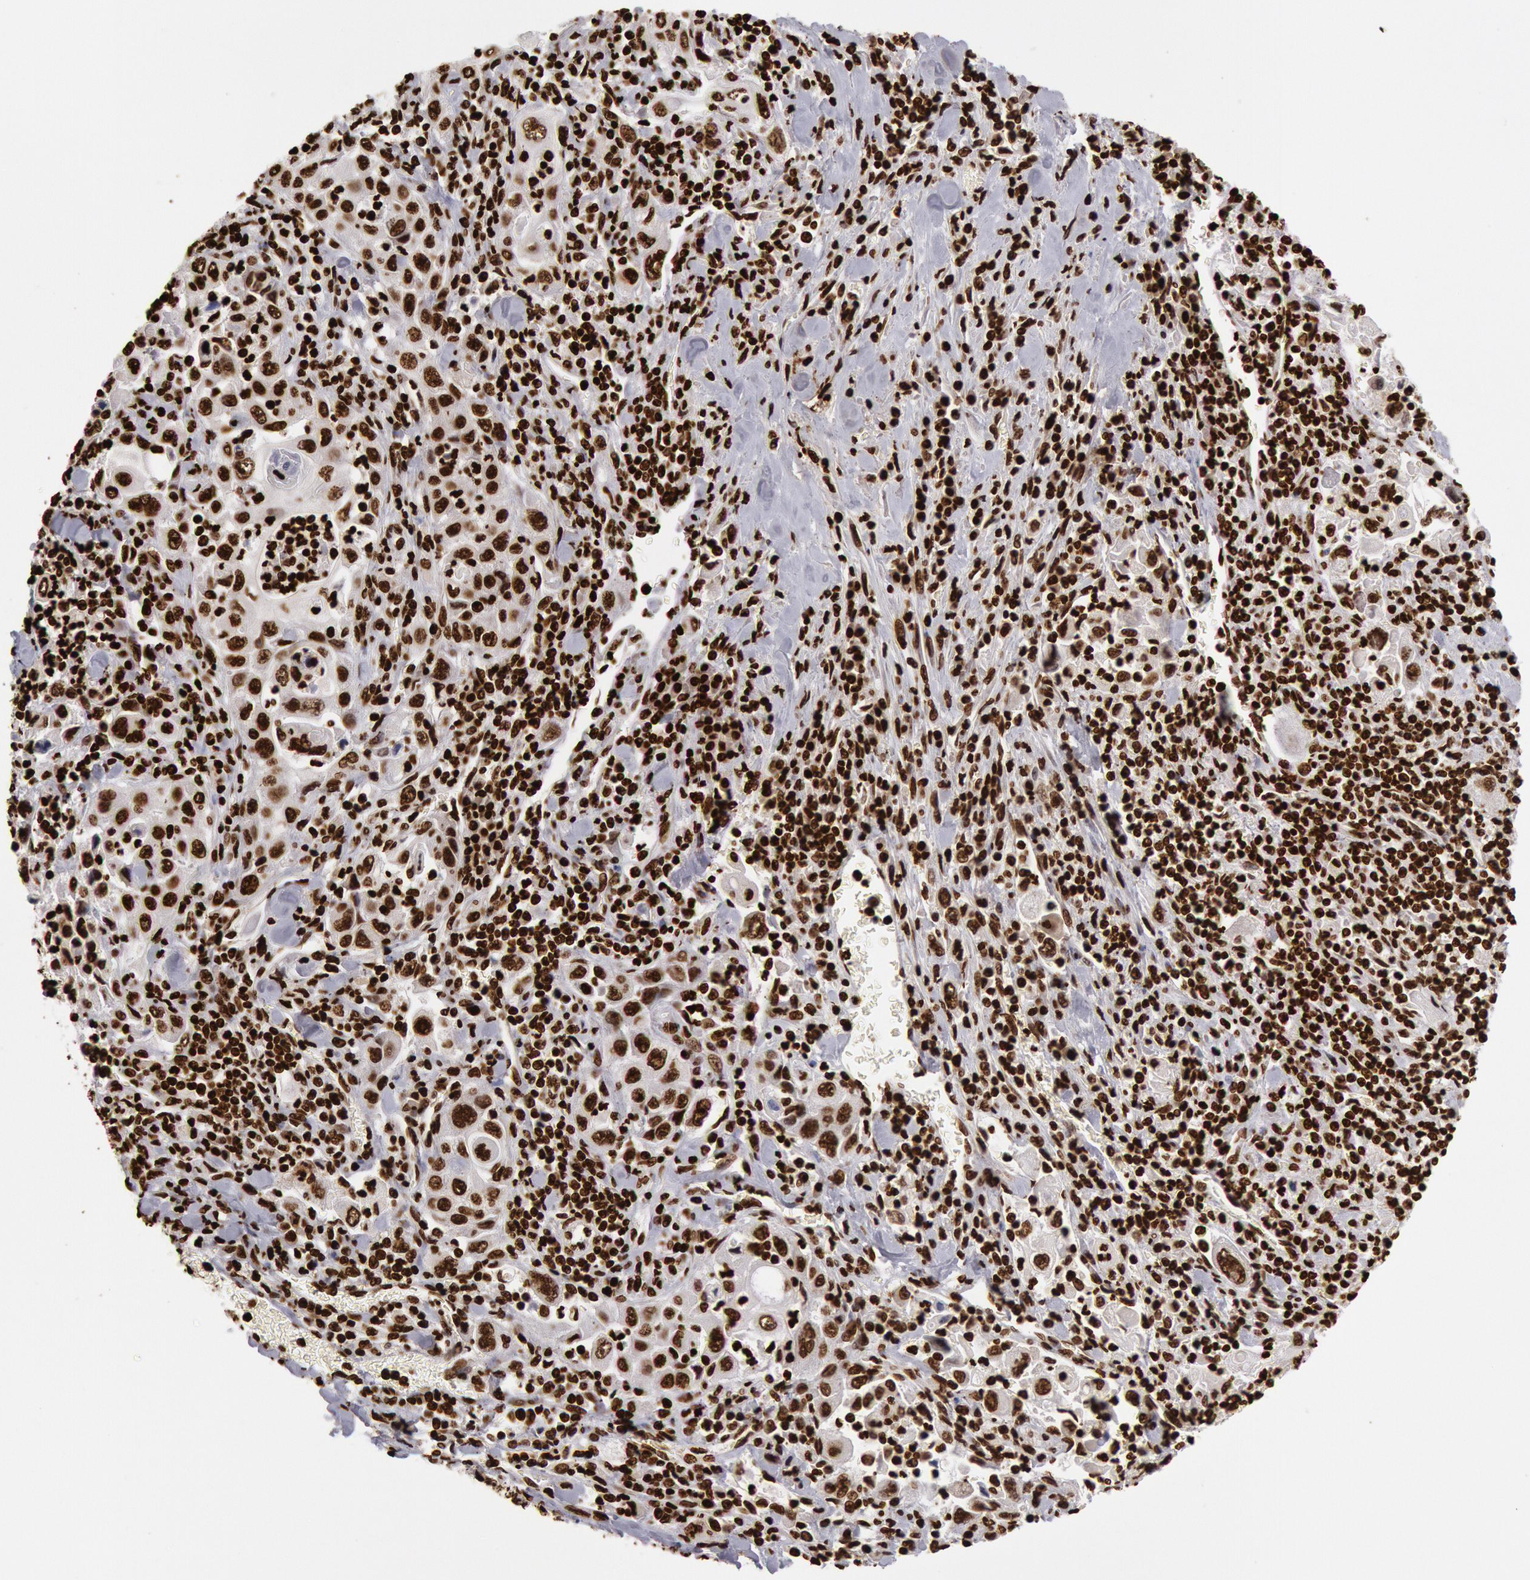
{"staining": {"intensity": "strong", "quantity": ">75%", "location": "nuclear"}, "tissue": "pancreatic cancer", "cell_type": "Tumor cells", "image_type": "cancer", "snomed": [{"axis": "morphology", "description": "Adenocarcinoma, NOS"}, {"axis": "topography", "description": "Pancreas"}], "caption": "Strong nuclear staining is identified in about >75% of tumor cells in pancreatic cancer (adenocarcinoma).", "gene": "H3-4", "patient": {"sex": "male", "age": 70}}